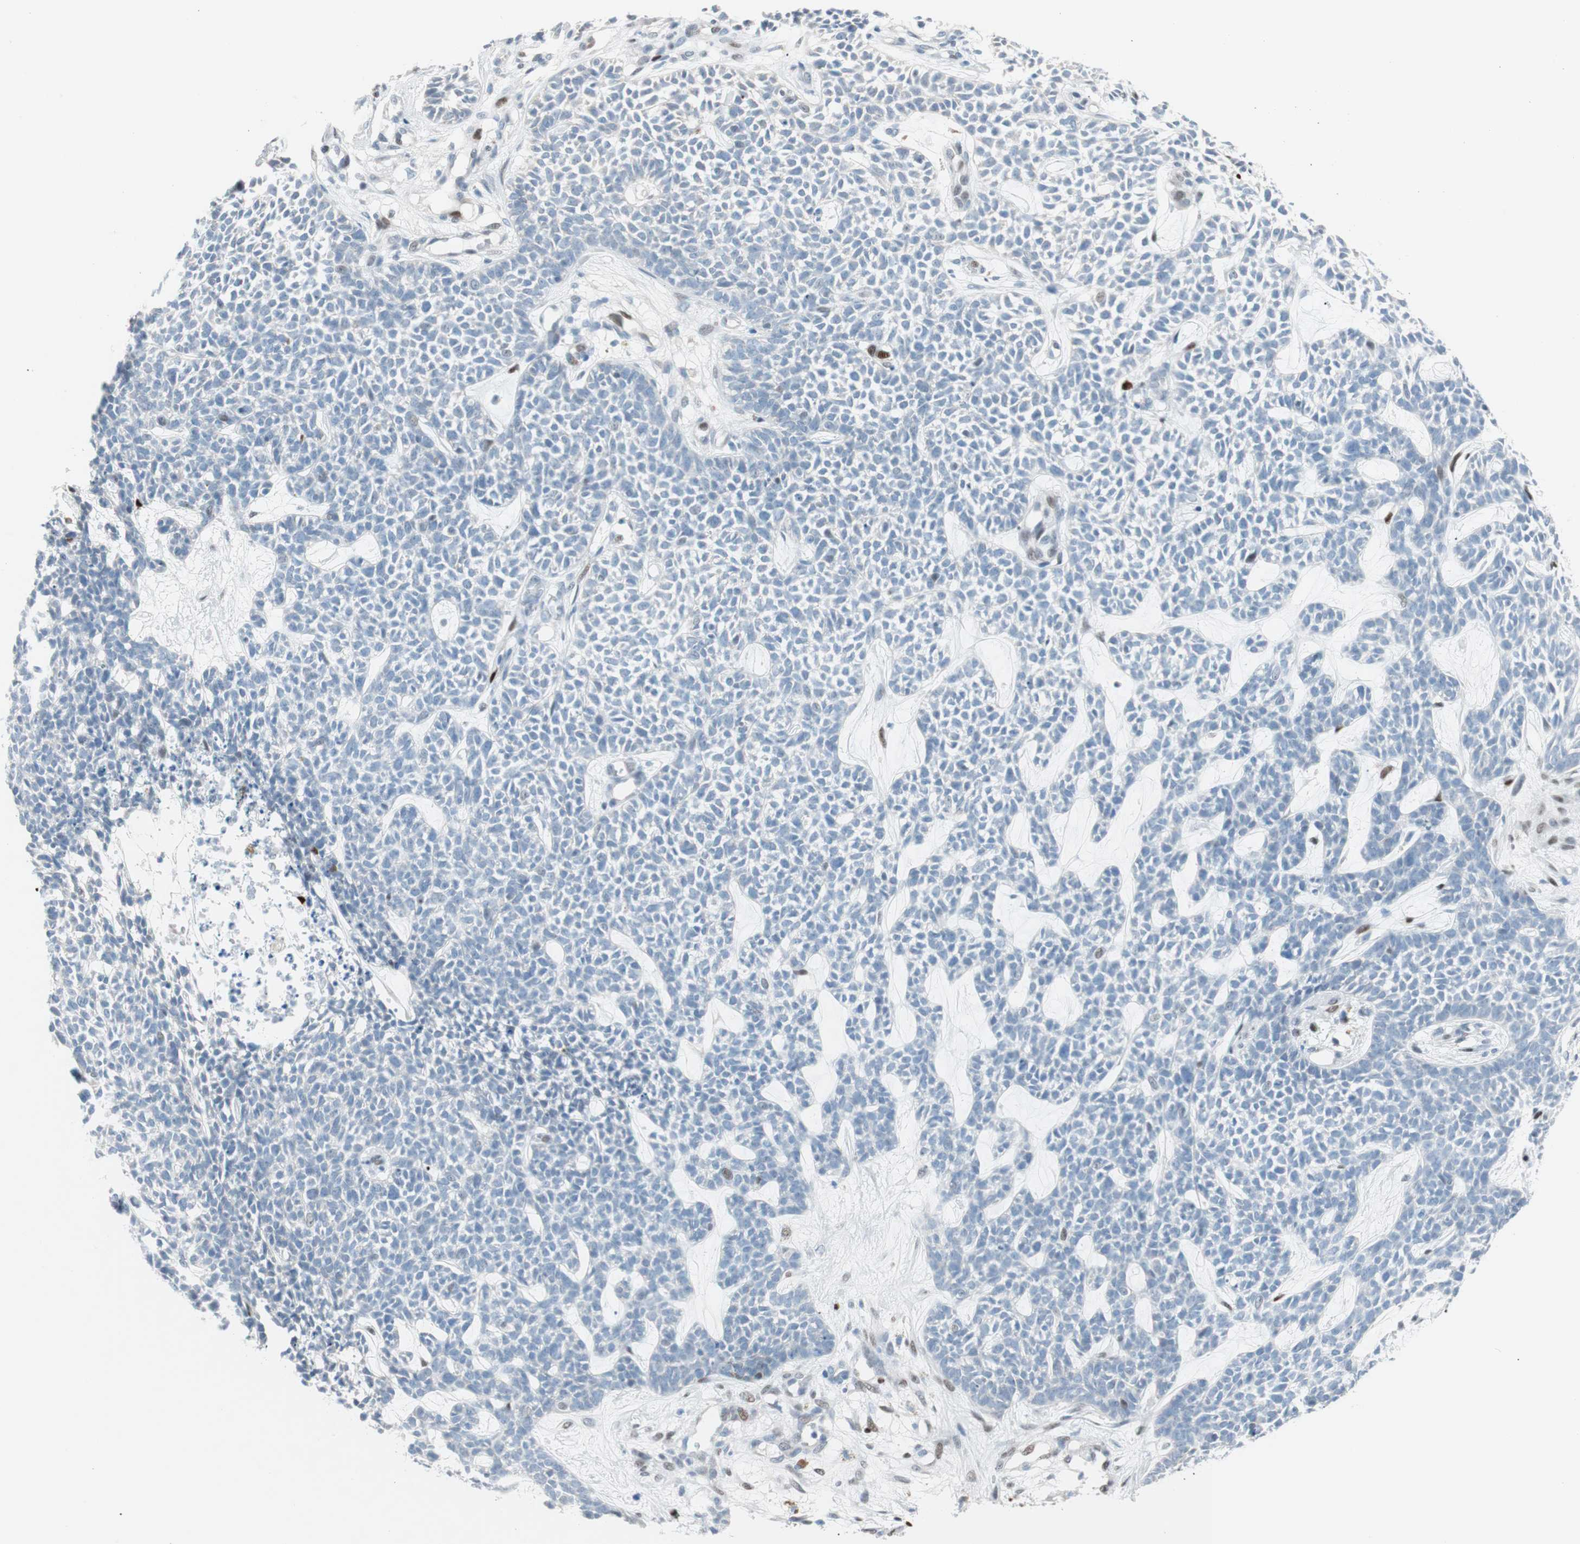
{"staining": {"intensity": "negative", "quantity": "none", "location": "none"}, "tissue": "skin cancer", "cell_type": "Tumor cells", "image_type": "cancer", "snomed": [{"axis": "morphology", "description": "Basal cell carcinoma"}, {"axis": "topography", "description": "Skin"}], "caption": "This is an IHC histopathology image of human basal cell carcinoma (skin). There is no expression in tumor cells.", "gene": "FOSL1", "patient": {"sex": "female", "age": 84}}